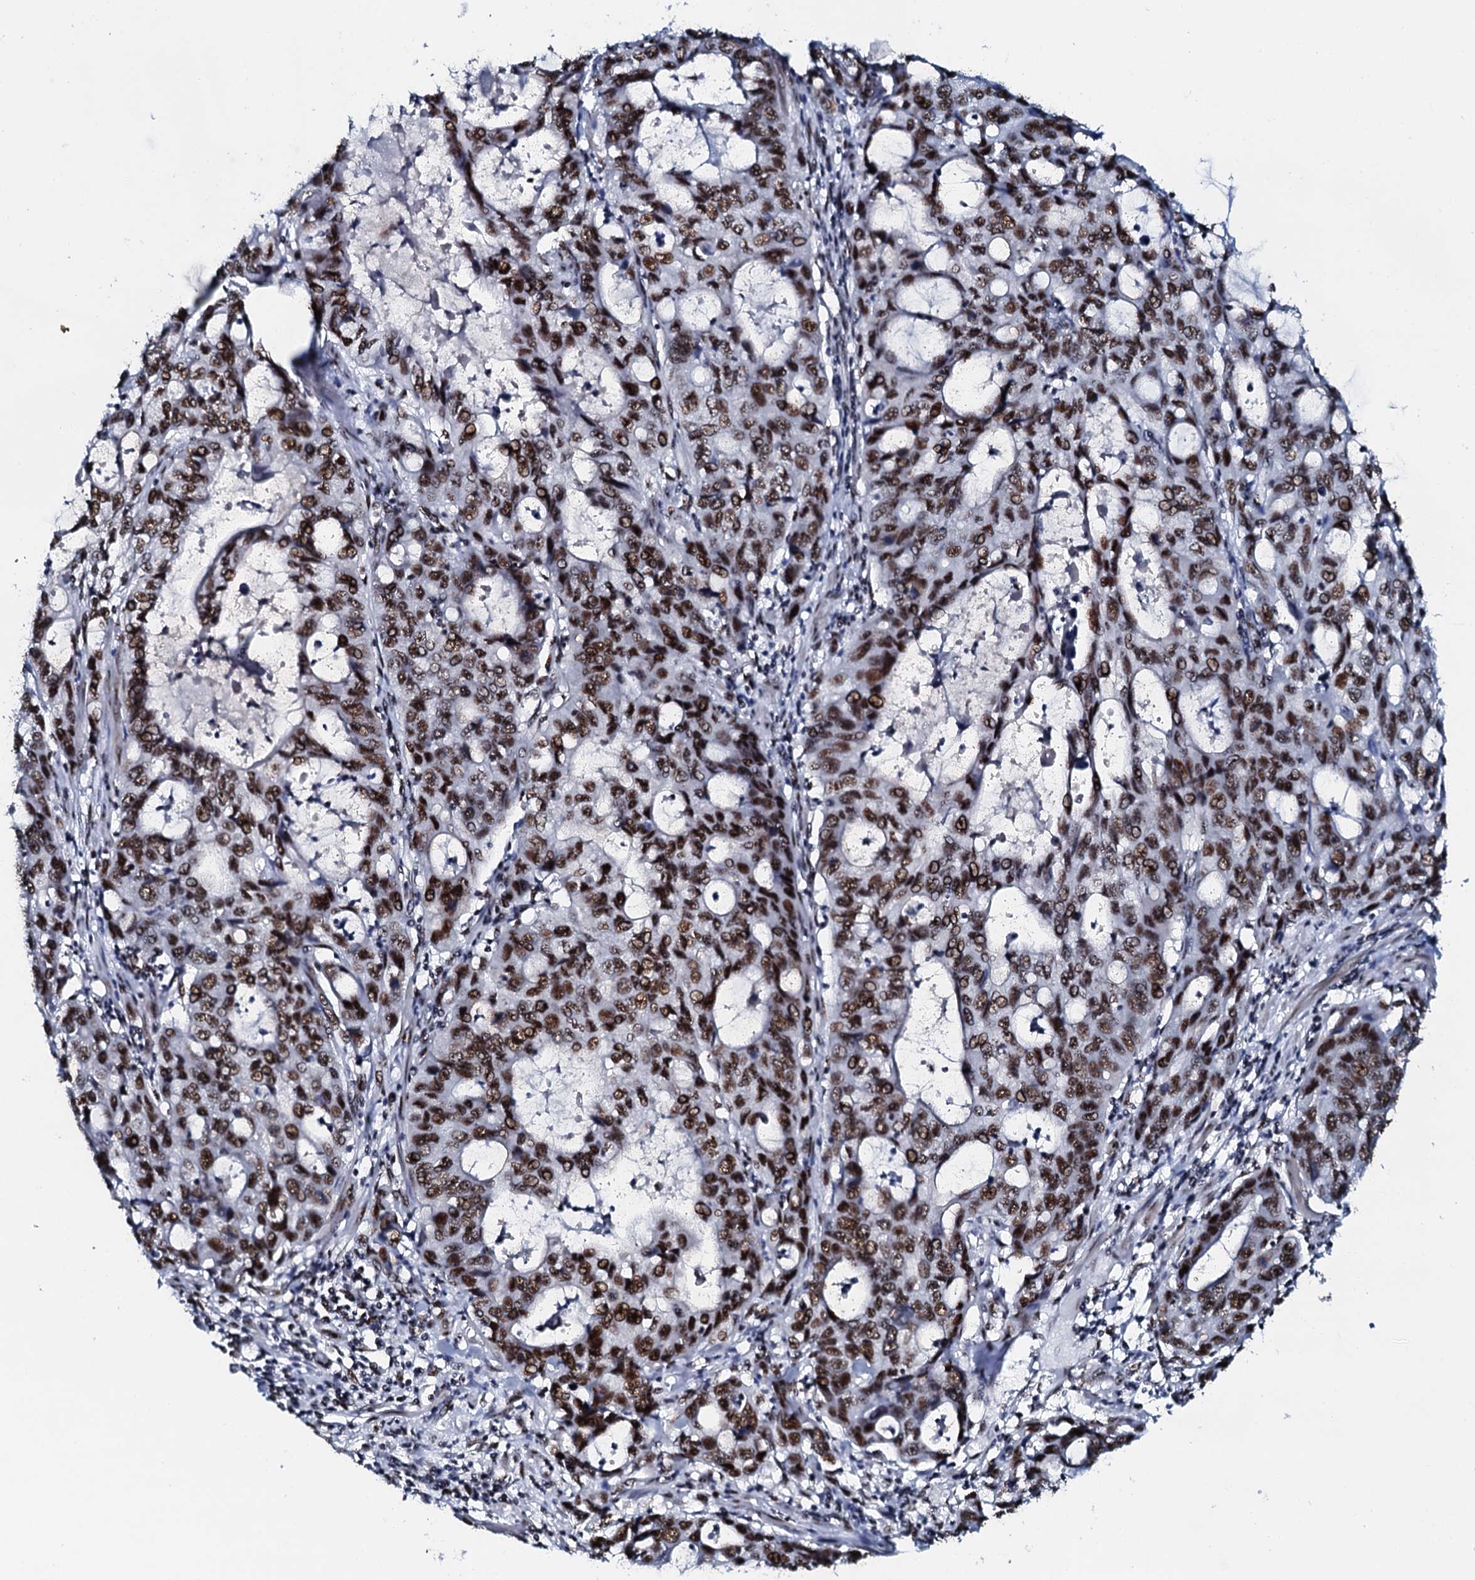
{"staining": {"intensity": "strong", "quantity": ">75%", "location": "nuclear"}, "tissue": "stomach cancer", "cell_type": "Tumor cells", "image_type": "cancer", "snomed": [{"axis": "morphology", "description": "Adenocarcinoma, NOS"}, {"axis": "topography", "description": "Stomach, upper"}], "caption": "Stomach cancer (adenocarcinoma) stained with a brown dye reveals strong nuclear positive positivity in about >75% of tumor cells.", "gene": "NKAPD1", "patient": {"sex": "female", "age": 52}}